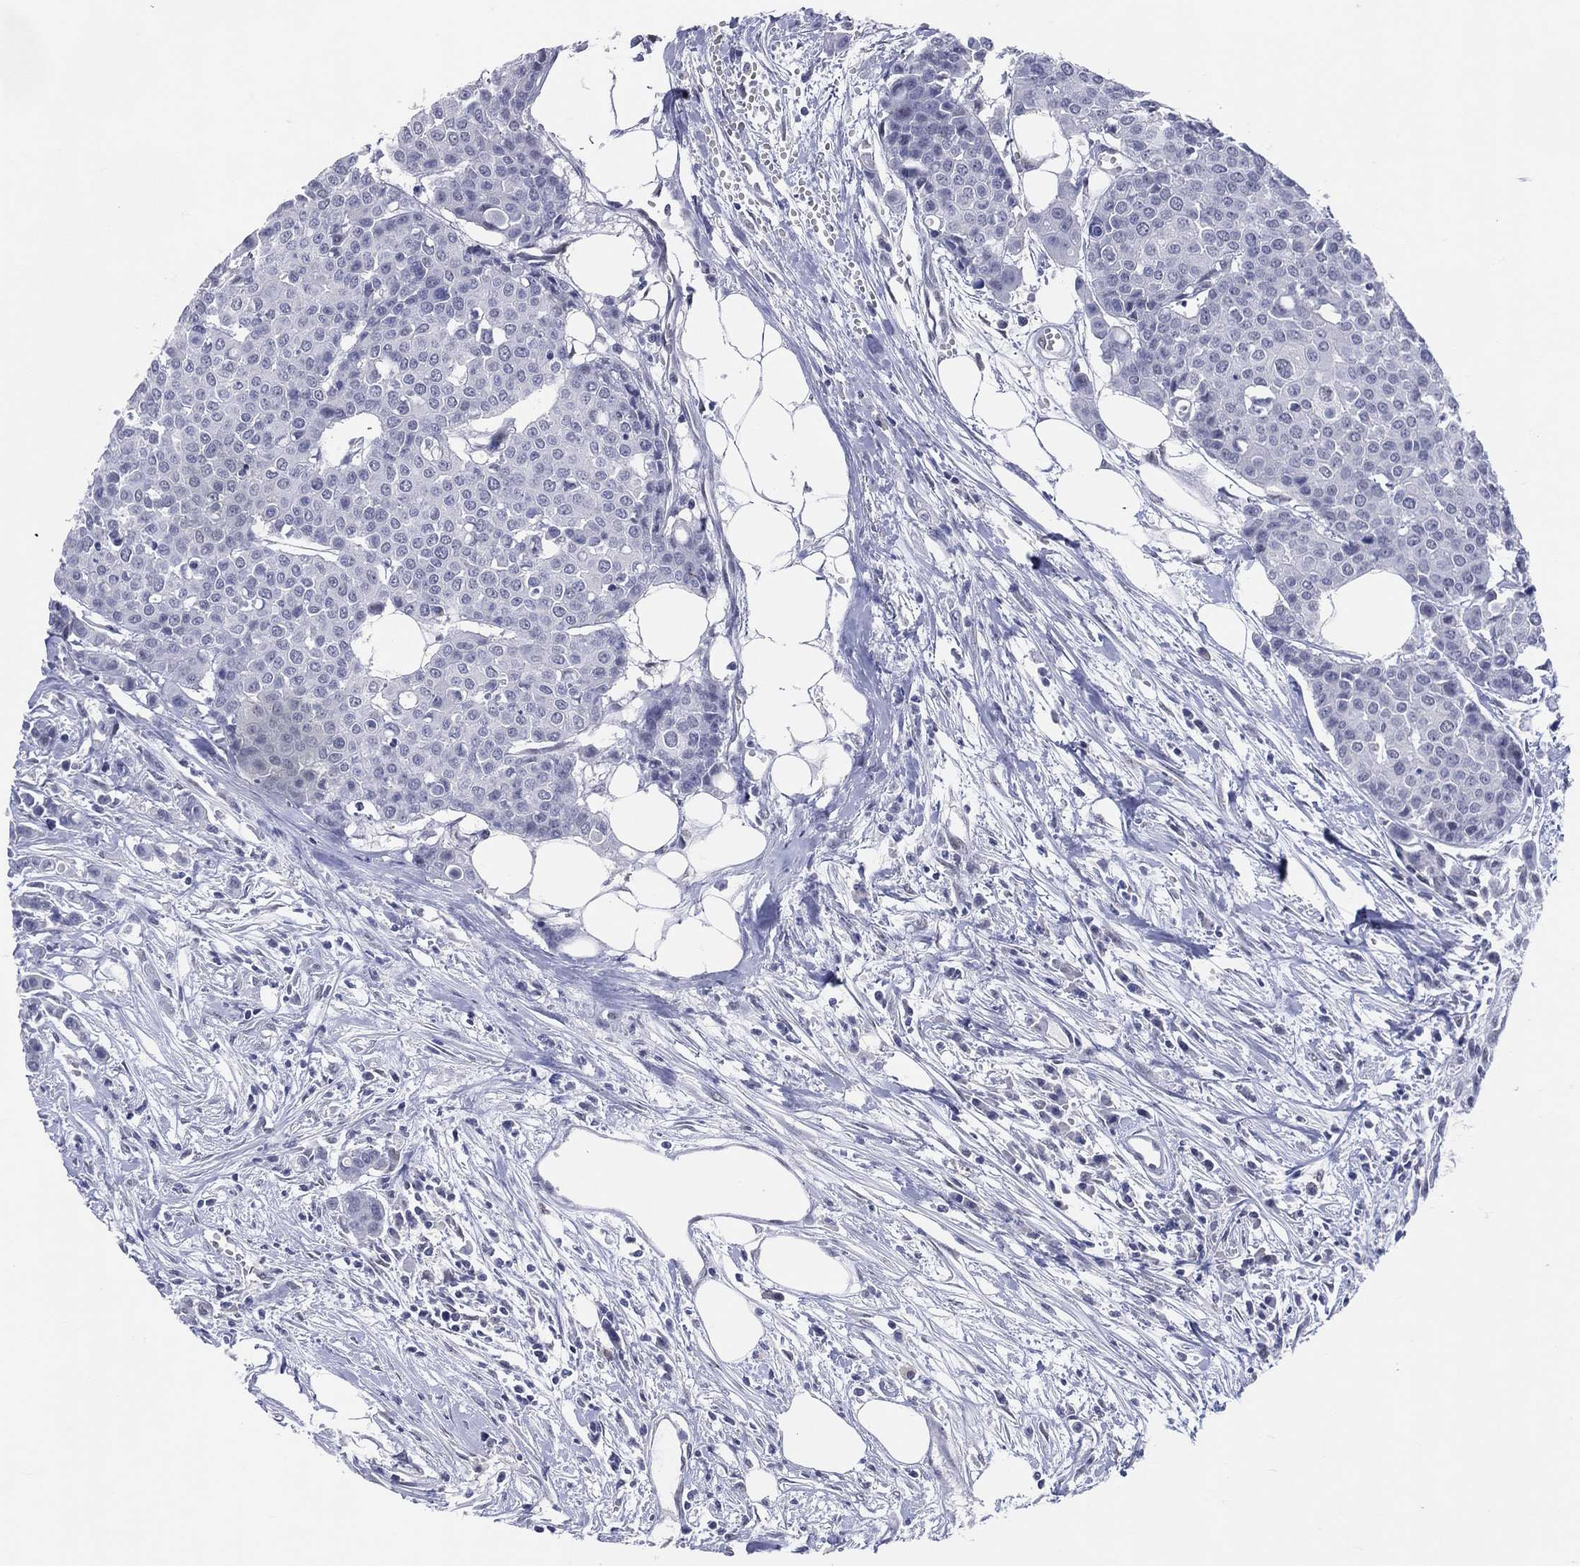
{"staining": {"intensity": "negative", "quantity": "none", "location": "none"}, "tissue": "carcinoid", "cell_type": "Tumor cells", "image_type": "cancer", "snomed": [{"axis": "morphology", "description": "Carcinoid, malignant, NOS"}, {"axis": "topography", "description": "Colon"}], "caption": "High power microscopy photomicrograph of an immunohistochemistry (IHC) micrograph of carcinoid, revealing no significant positivity in tumor cells.", "gene": "CFAP58", "patient": {"sex": "male", "age": 81}}